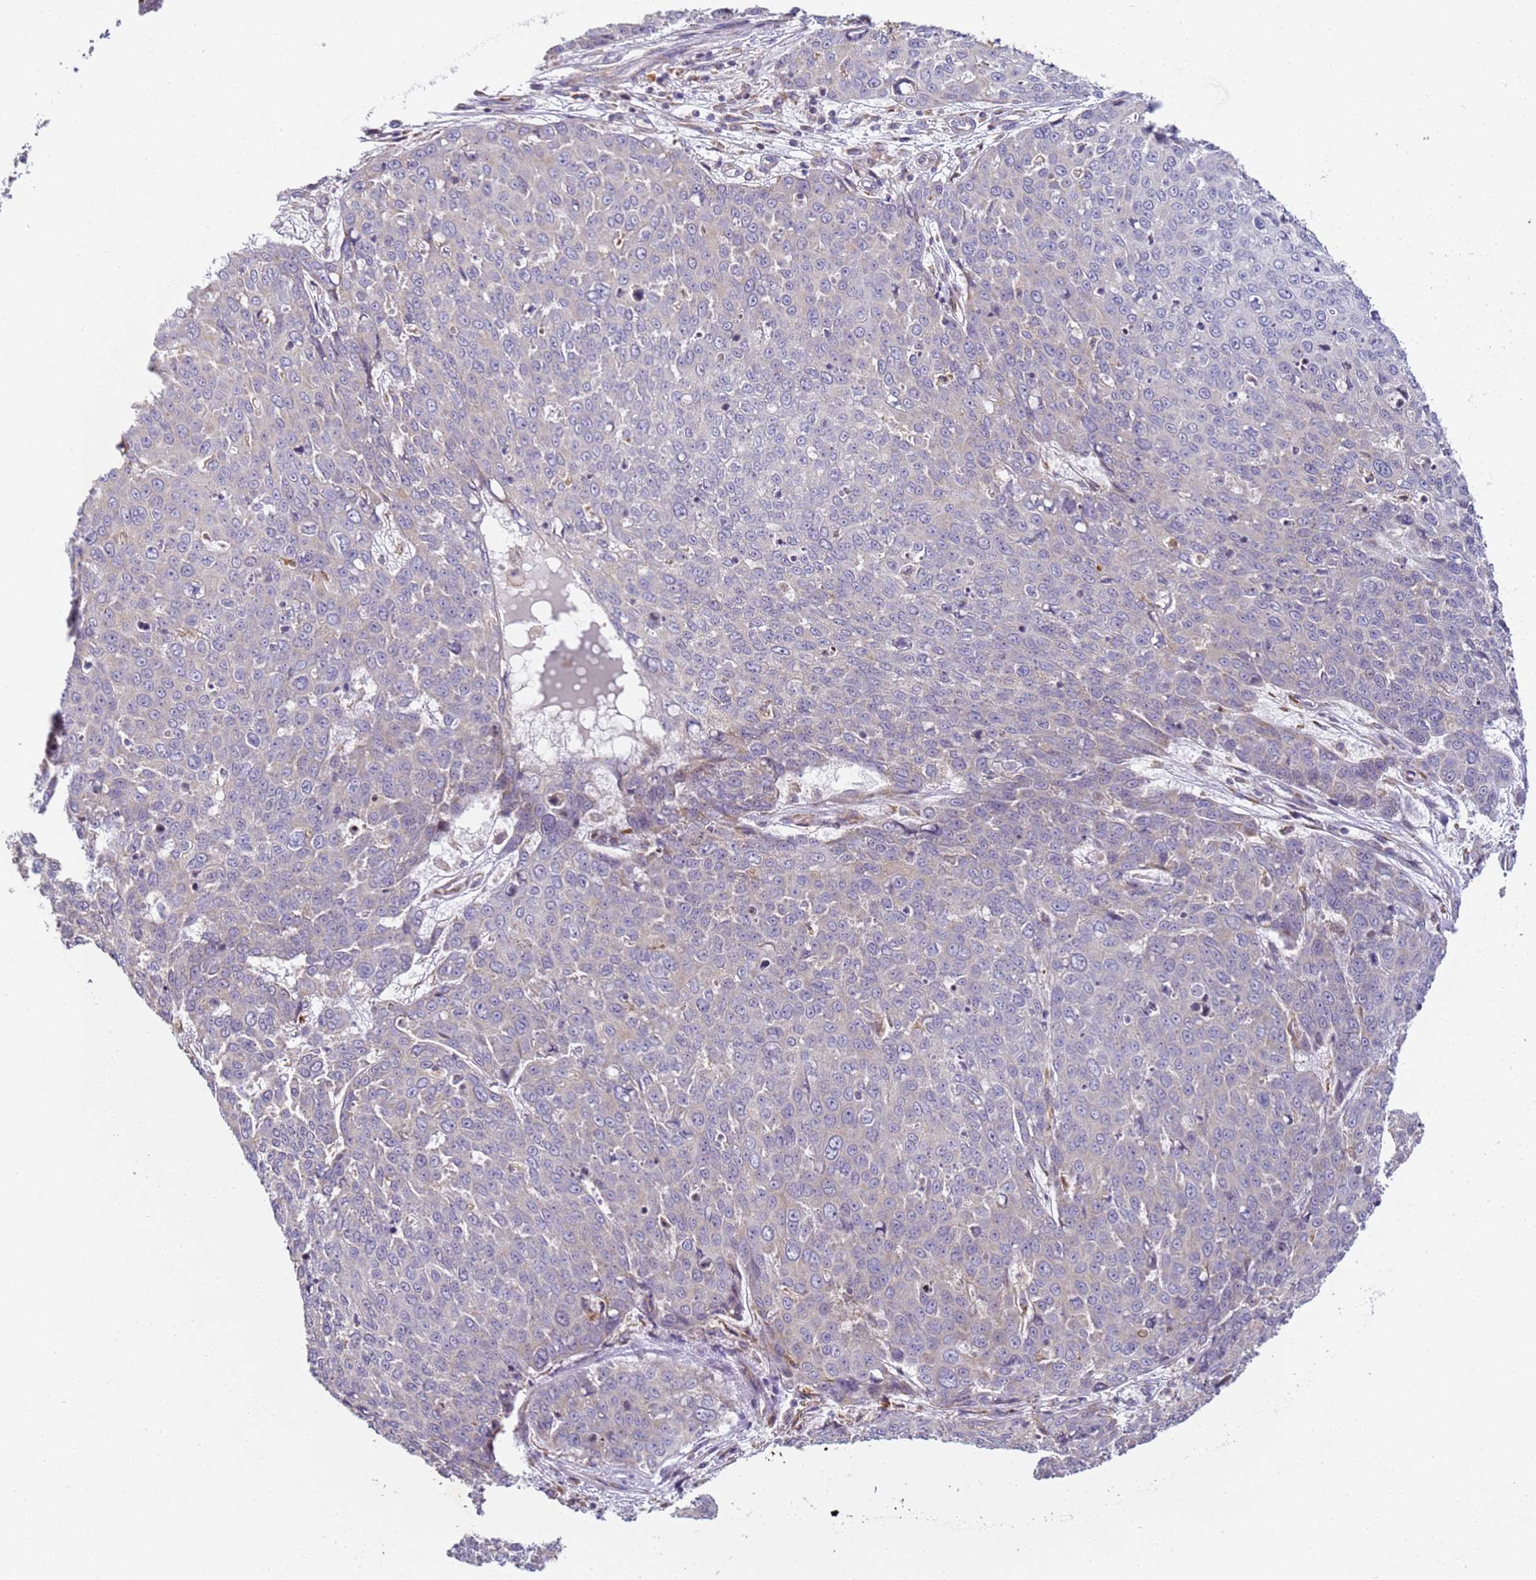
{"staining": {"intensity": "negative", "quantity": "none", "location": "none"}, "tissue": "skin cancer", "cell_type": "Tumor cells", "image_type": "cancer", "snomed": [{"axis": "morphology", "description": "Squamous cell carcinoma, NOS"}, {"axis": "topography", "description": "Skin"}], "caption": "Protein analysis of squamous cell carcinoma (skin) exhibits no significant expression in tumor cells. (Brightfield microscopy of DAB (3,3'-diaminobenzidine) immunohistochemistry (IHC) at high magnification).", "gene": "RPL13A", "patient": {"sex": "male", "age": 71}}